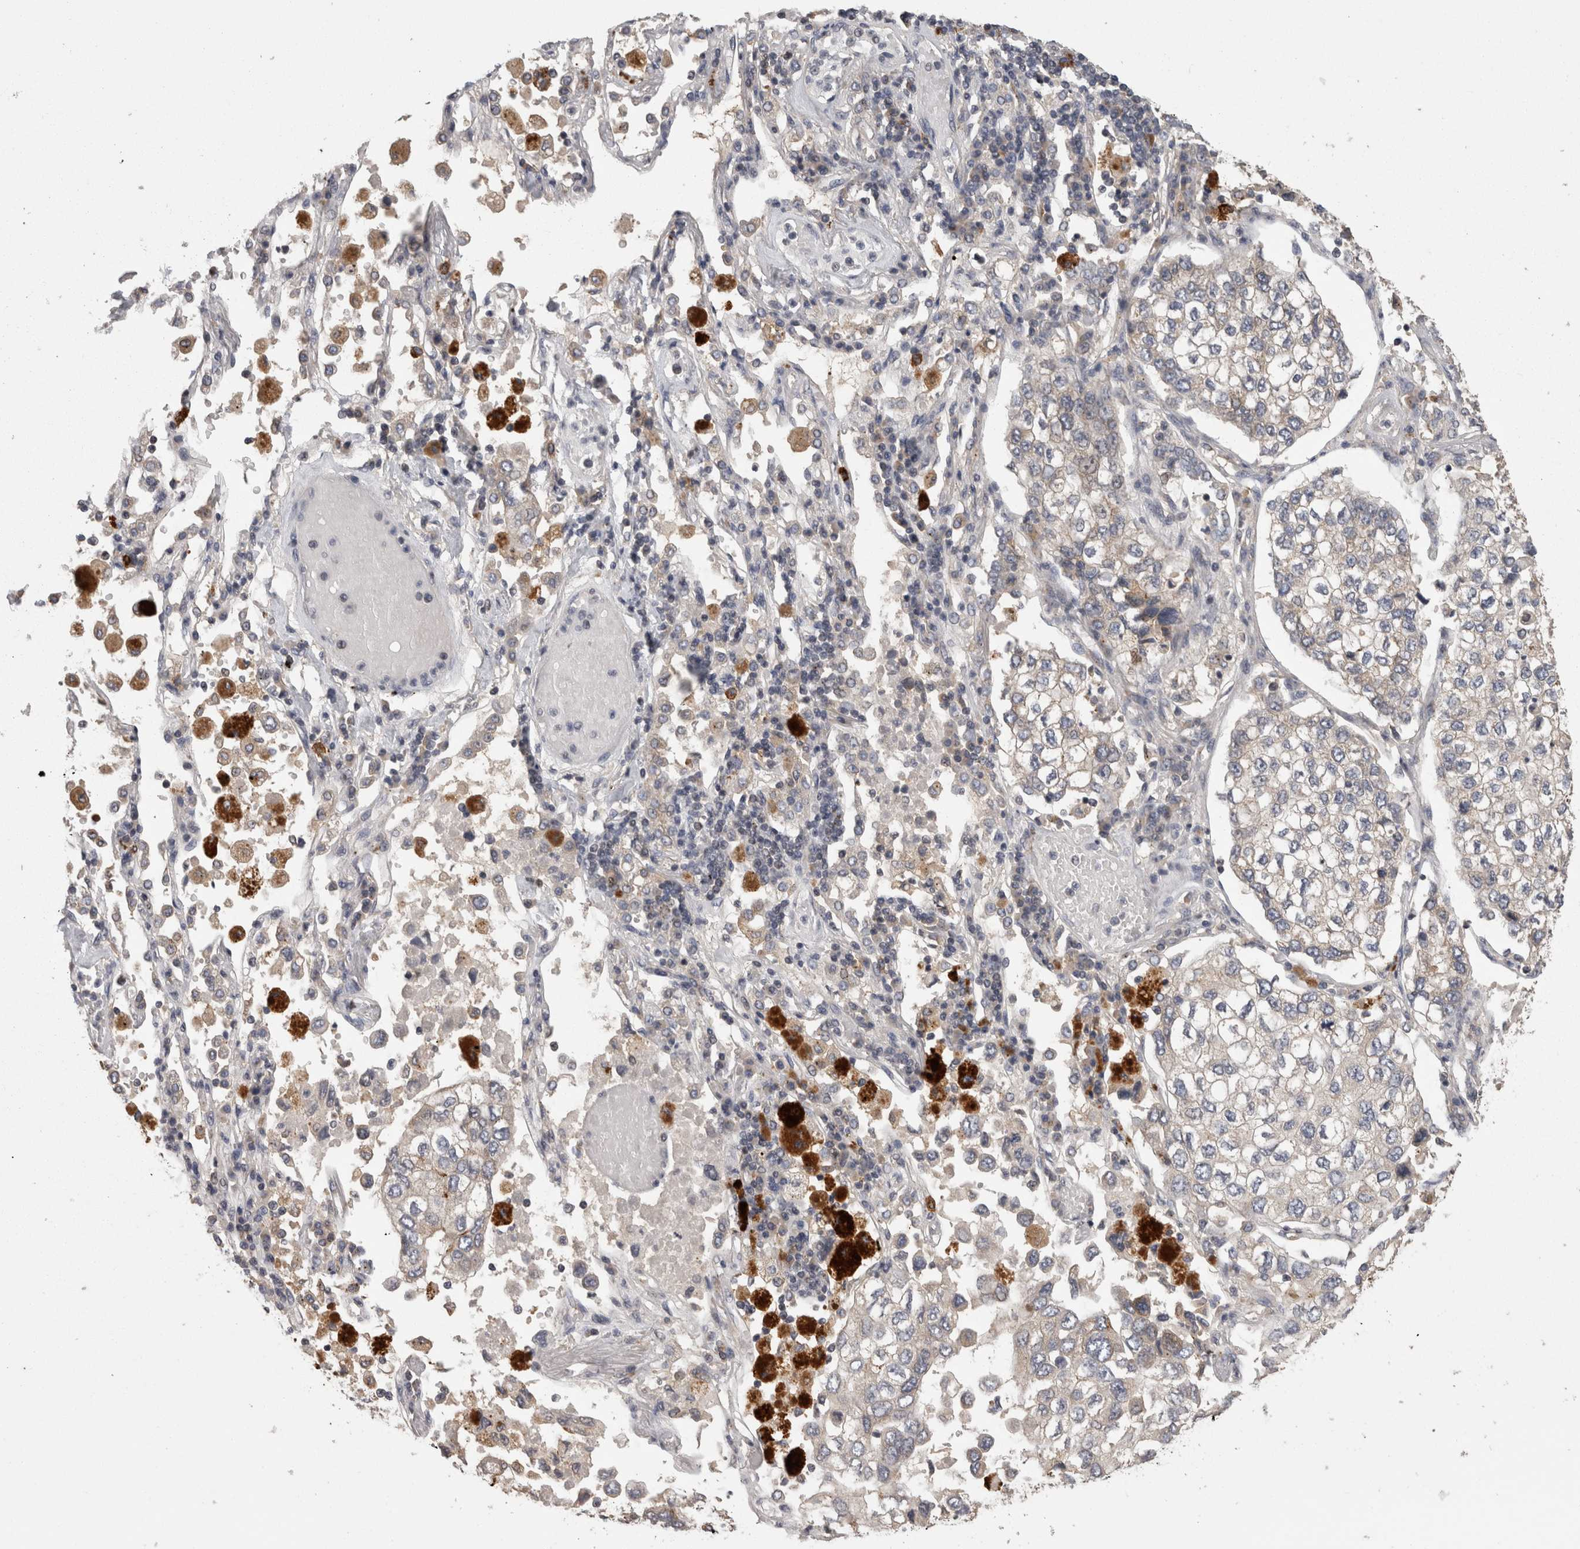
{"staining": {"intensity": "negative", "quantity": "none", "location": "none"}, "tissue": "lung cancer", "cell_type": "Tumor cells", "image_type": "cancer", "snomed": [{"axis": "morphology", "description": "Adenocarcinoma, NOS"}, {"axis": "topography", "description": "Lung"}], "caption": "Human lung cancer stained for a protein using IHC displays no positivity in tumor cells.", "gene": "PCM1", "patient": {"sex": "male", "age": 63}}